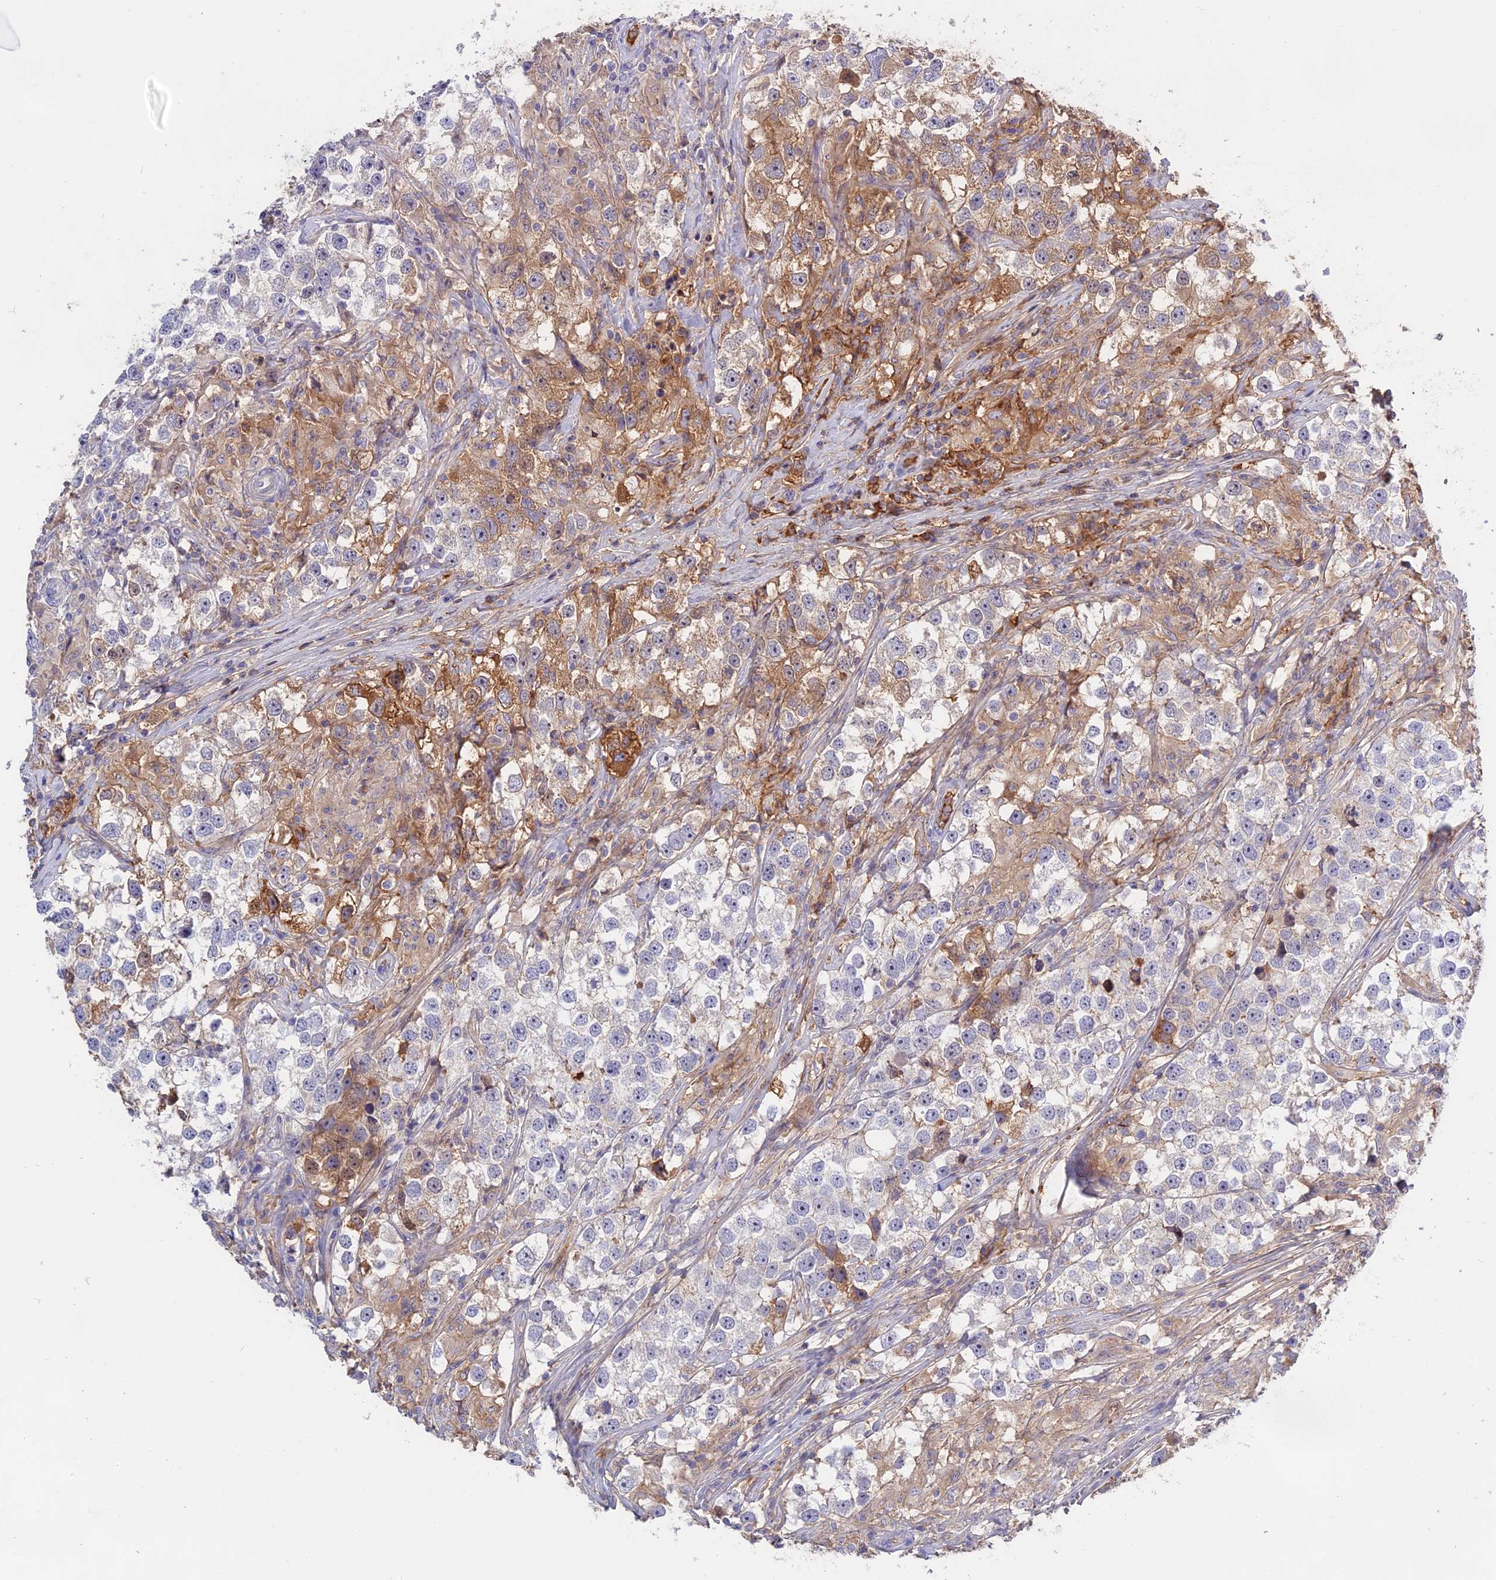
{"staining": {"intensity": "moderate", "quantity": "<25%", "location": "cytoplasmic/membranous"}, "tissue": "testis cancer", "cell_type": "Tumor cells", "image_type": "cancer", "snomed": [{"axis": "morphology", "description": "Seminoma, NOS"}, {"axis": "topography", "description": "Testis"}], "caption": "Brown immunohistochemical staining in seminoma (testis) shows moderate cytoplasmic/membranous staining in about <25% of tumor cells.", "gene": "ADGRD1", "patient": {"sex": "male", "age": 46}}